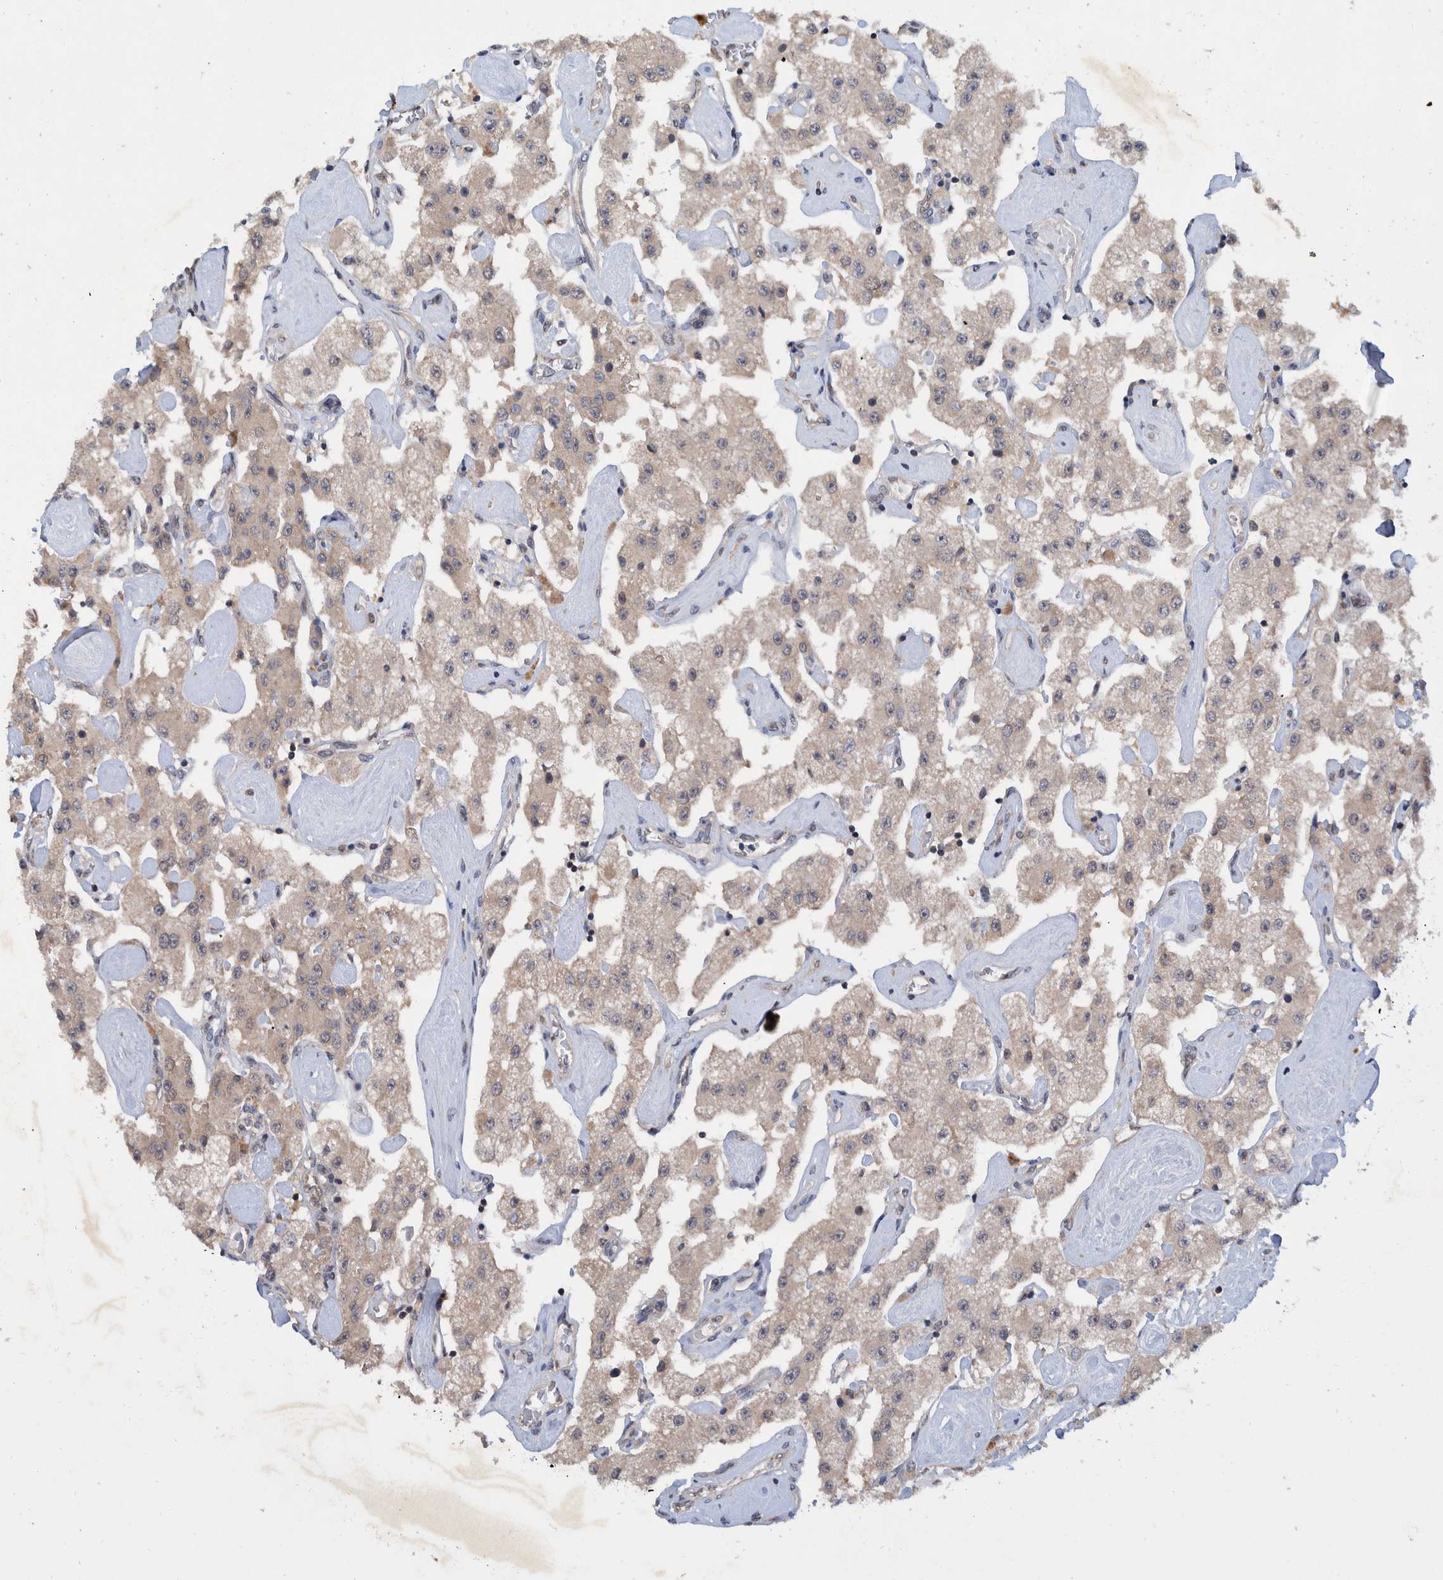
{"staining": {"intensity": "weak", "quantity": ">75%", "location": "cytoplasmic/membranous"}, "tissue": "carcinoid", "cell_type": "Tumor cells", "image_type": "cancer", "snomed": [{"axis": "morphology", "description": "Carcinoid, malignant, NOS"}, {"axis": "topography", "description": "Pancreas"}], "caption": "IHC photomicrograph of neoplastic tissue: human malignant carcinoid stained using immunohistochemistry (IHC) shows low levels of weak protein expression localized specifically in the cytoplasmic/membranous of tumor cells, appearing as a cytoplasmic/membranous brown color.", "gene": "PLPBP", "patient": {"sex": "male", "age": 41}}